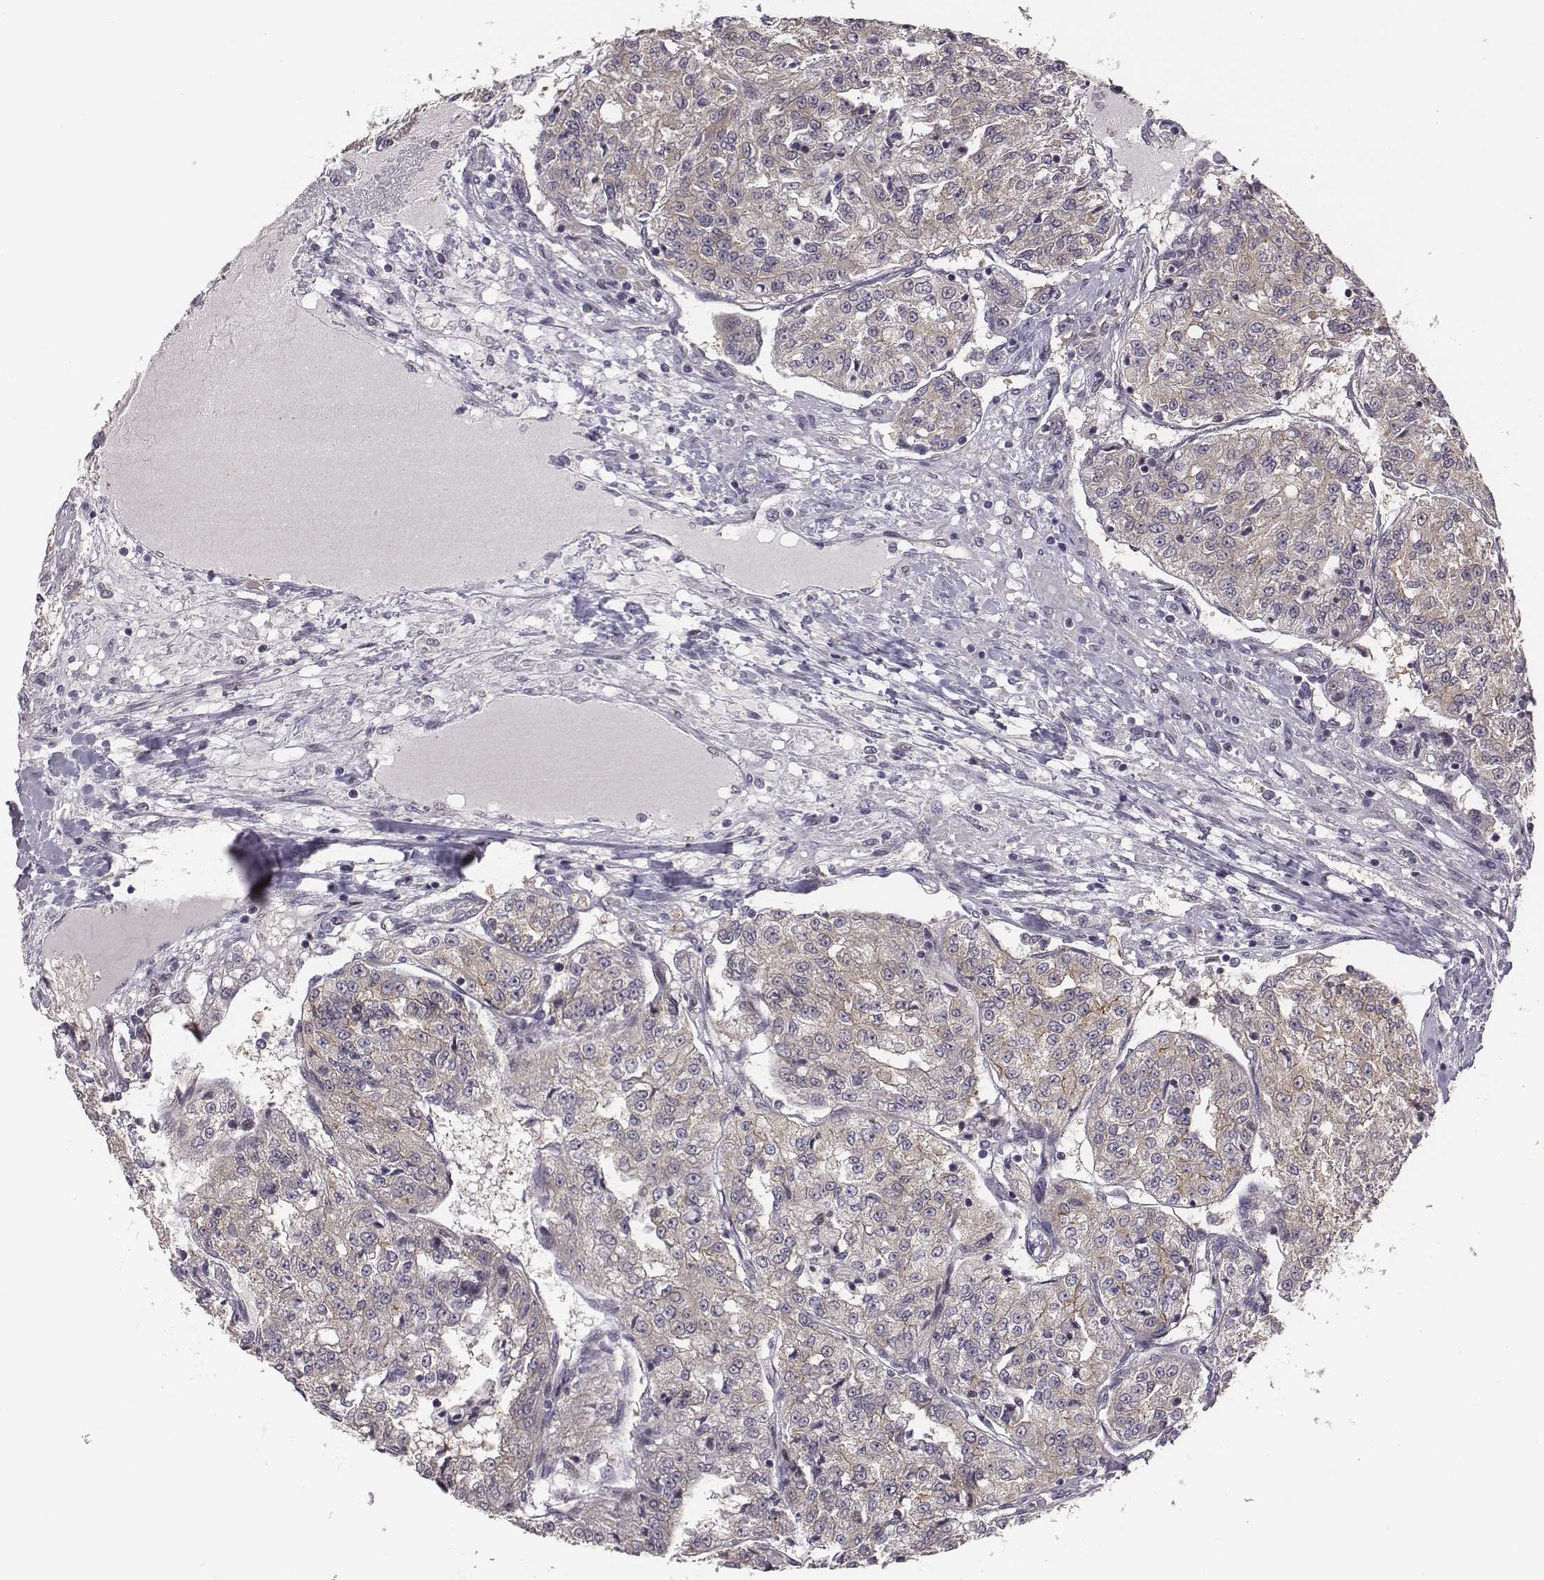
{"staining": {"intensity": "moderate", "quantity": "<25%", "location": "cytoplasmic/membranous"}, "tissue": "renal cancer", "cell_type": "Tumor cells", "image_type": "cancer", "snomed": [{"axis": "morphology", "description": "Adenocarcinoma, NOS"}, {"axis": "topography", "description": "Kidney"}], "caption": "Protein analysis of adenocarcinoma (renal) tissue demonstrates moderate cytoplasmic/membranous staining in approximately <25% of tumor cells.", "gene": "SMURF2", "patient": {"sex": "female", "age": 63}}